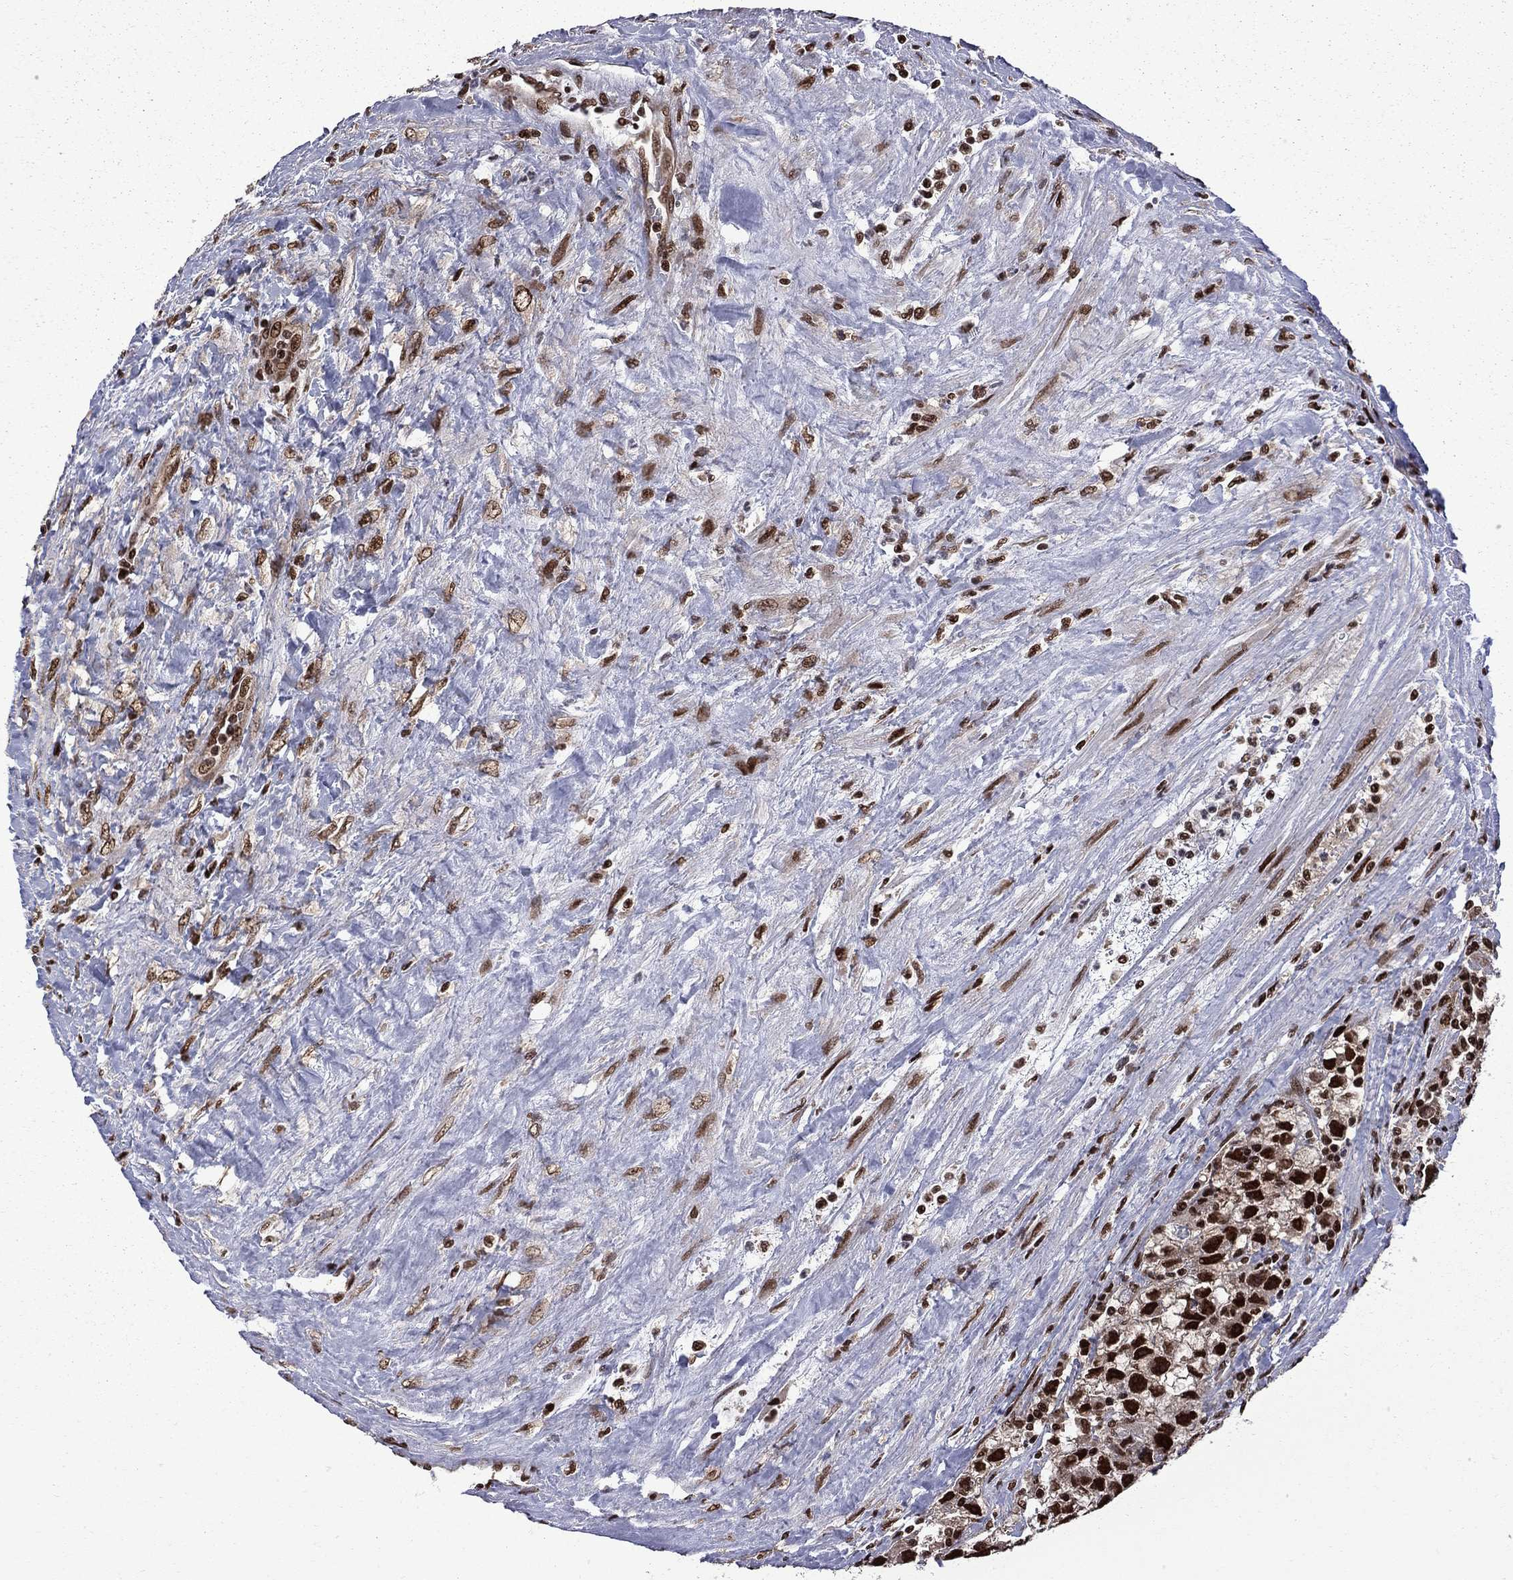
{"staining": {"intensity": "strong", "quantity": ">75%", "location": "nuclear"}, "tissue": "testis cancer", "cell_type": "Tumor cells", "image_type": "cancer", "snomed": [{"axis": "morphology", "description": "Seminoma, NOS"}, {"axis": "topography", "description": "Testis"}], "caption": "Protein staining exhibits strong nuclear expression in approximately >75% of tumor cells in seminoma (testis).", "gene": "MED25", "patient": {"sex": "male", "age": 43}}